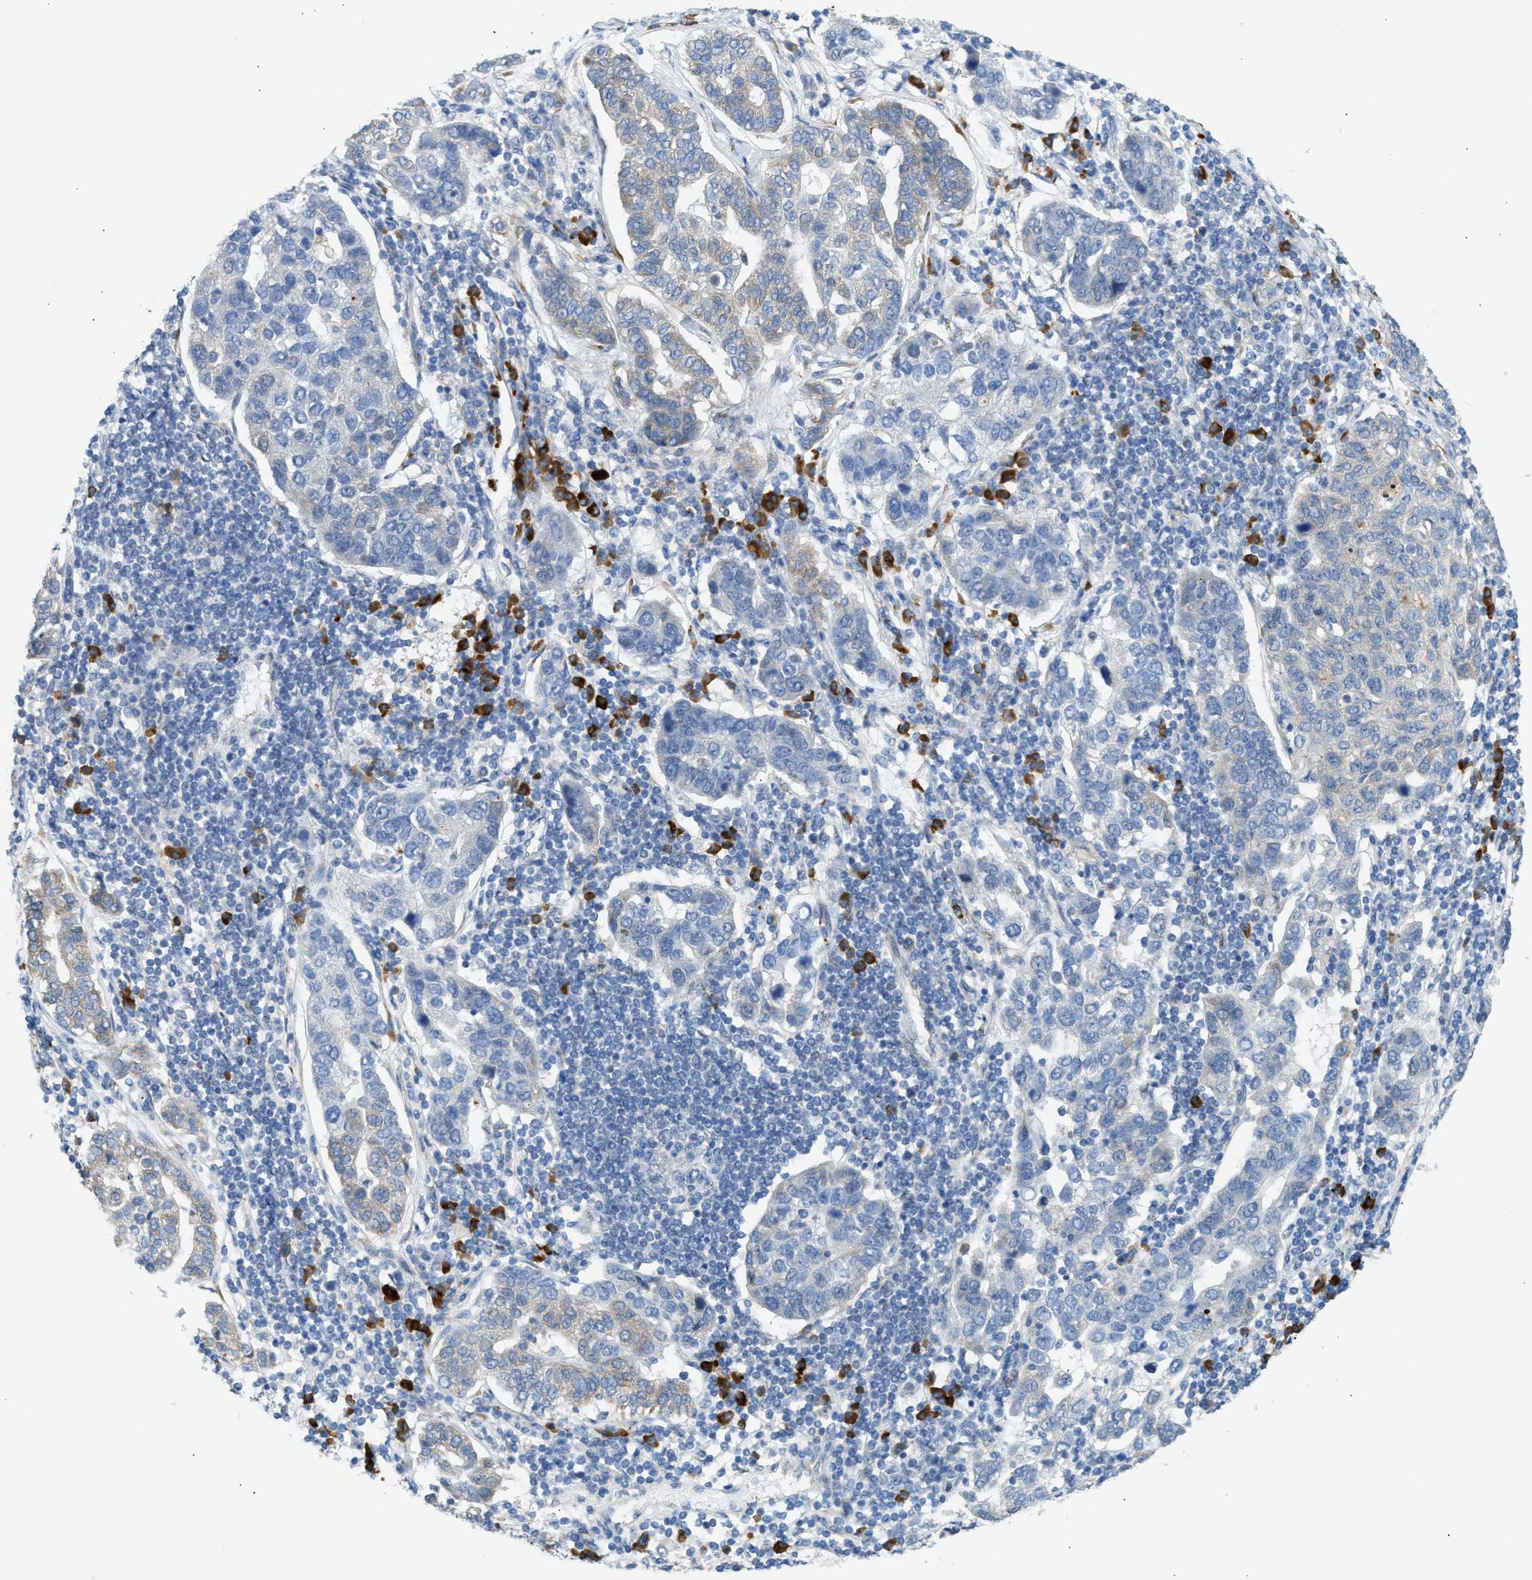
{"staining": {"intensity": "weak", "quantity": "25%-75%", "location": "cytoplasmic/membranous"}, "tissue": "pancreatic cancer", "cell_type": "Tumor cells", "image_type": "cancer", "snomed": [{"axis": "morphology", "description": "Adenocarcinoma, NOS"}, {"axis": "topography", "description": "Pancreas"}], "caption": "This photomicrograph reveals immunohistochemistry (IHC) staining of pancreatic cancer (adenocarcinoma), with low weak cytoplasmic/membranous positivity in about 25%-75% of tumor cells.", "gene": "KCNC2", "patient": {"sex": "female", "age": 61}}